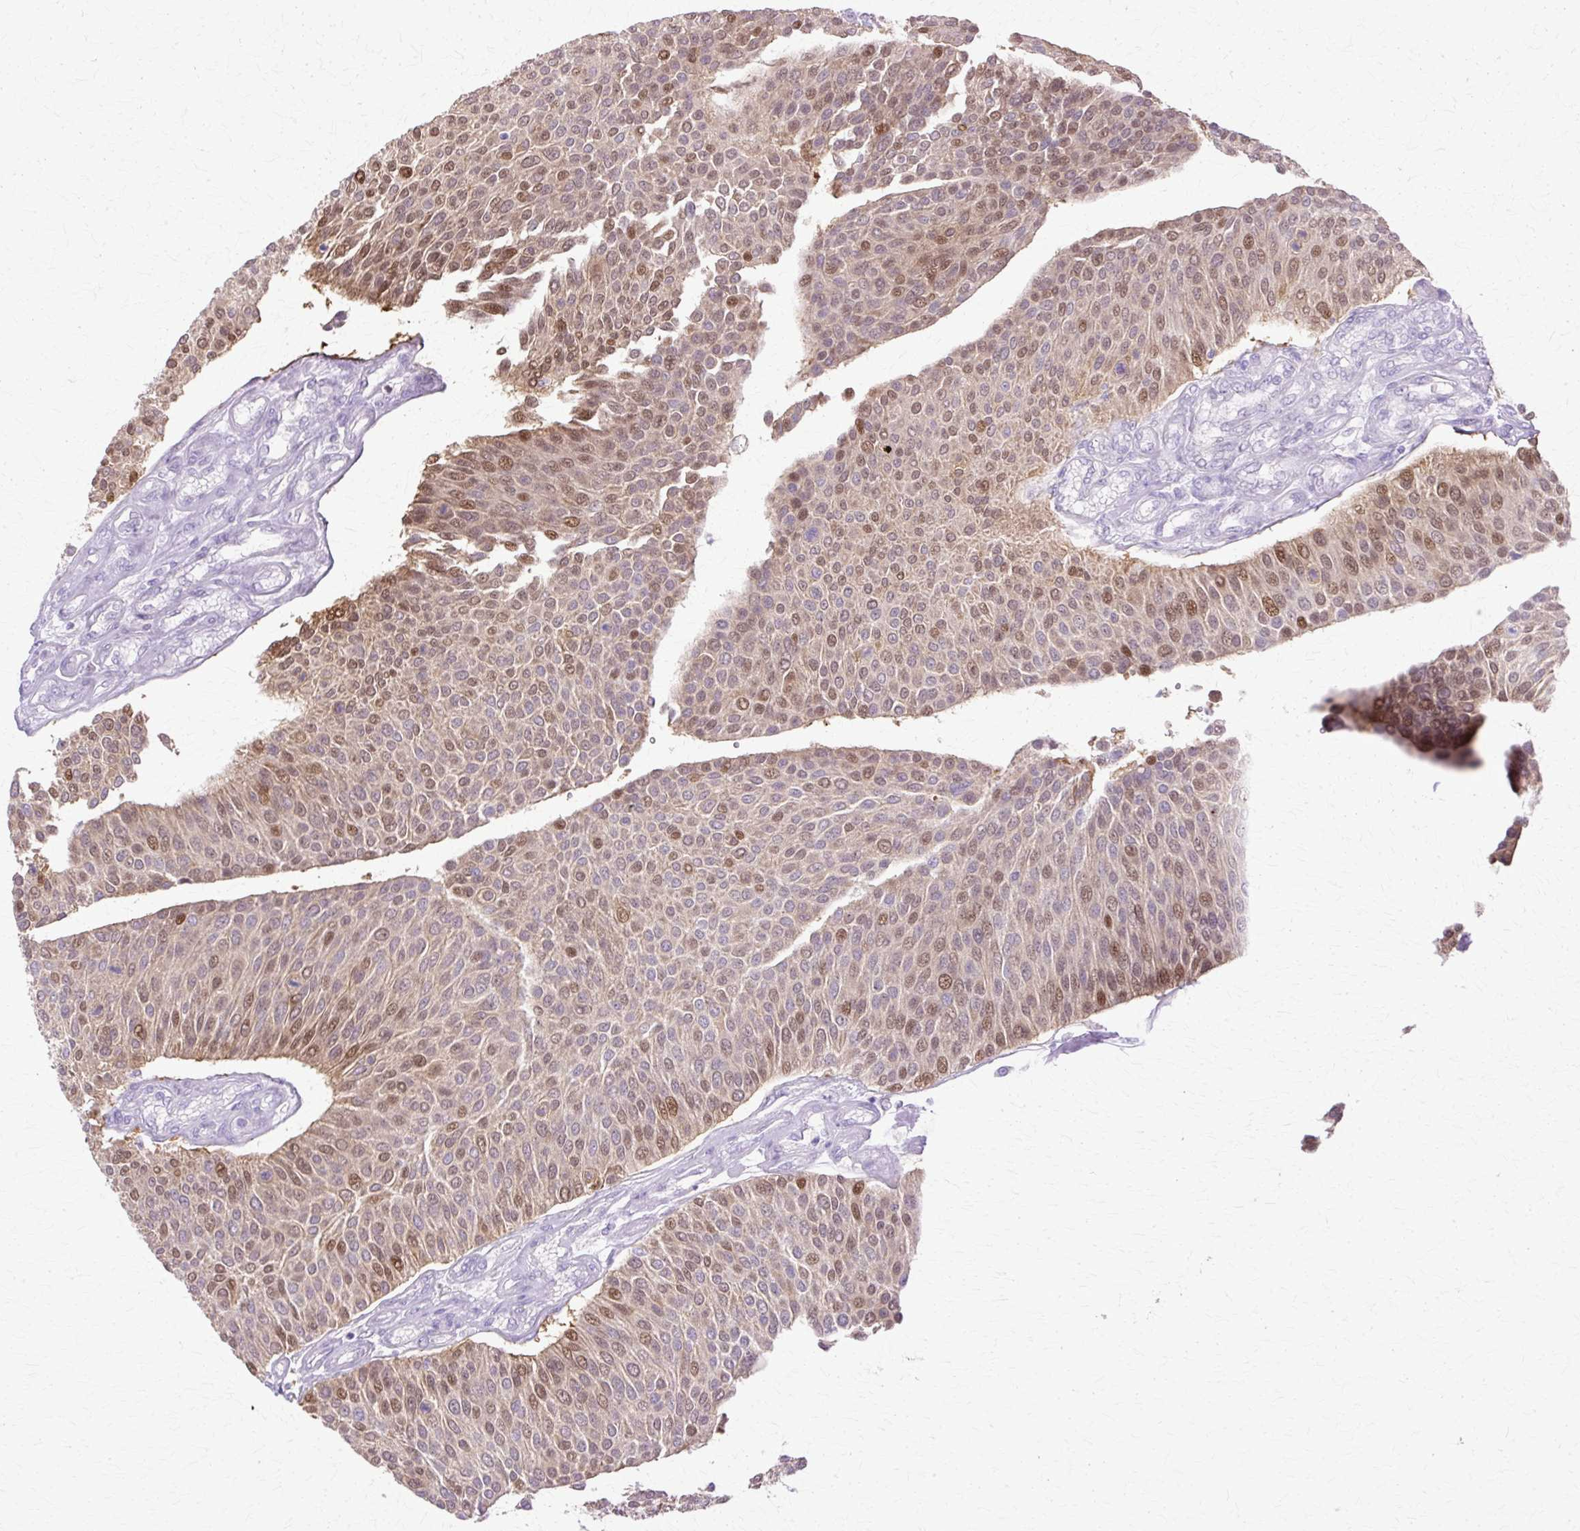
{"staining": {"intensity": "moderate", "quantity": "25%-75%", "location": "nuclear"}, "tissue": "urothelial cancer", "cell_type": "Tumor cells", "image_type": "cancer", "snomed": [{"axis": "morphology", "description": "Urothelial carcinoma, NOS"}, {"axis": "topography", "description": "Urinary bladder"}], "caption": "Immunohistochemical staining of urothelial cancer exhibits moderate nuclear protein positivity in approximately 25%-75% of tumor cells. Nuclei are stained in blue.", "gene": "HSPA8", "patient": {"sex": "male", "age": 55}}